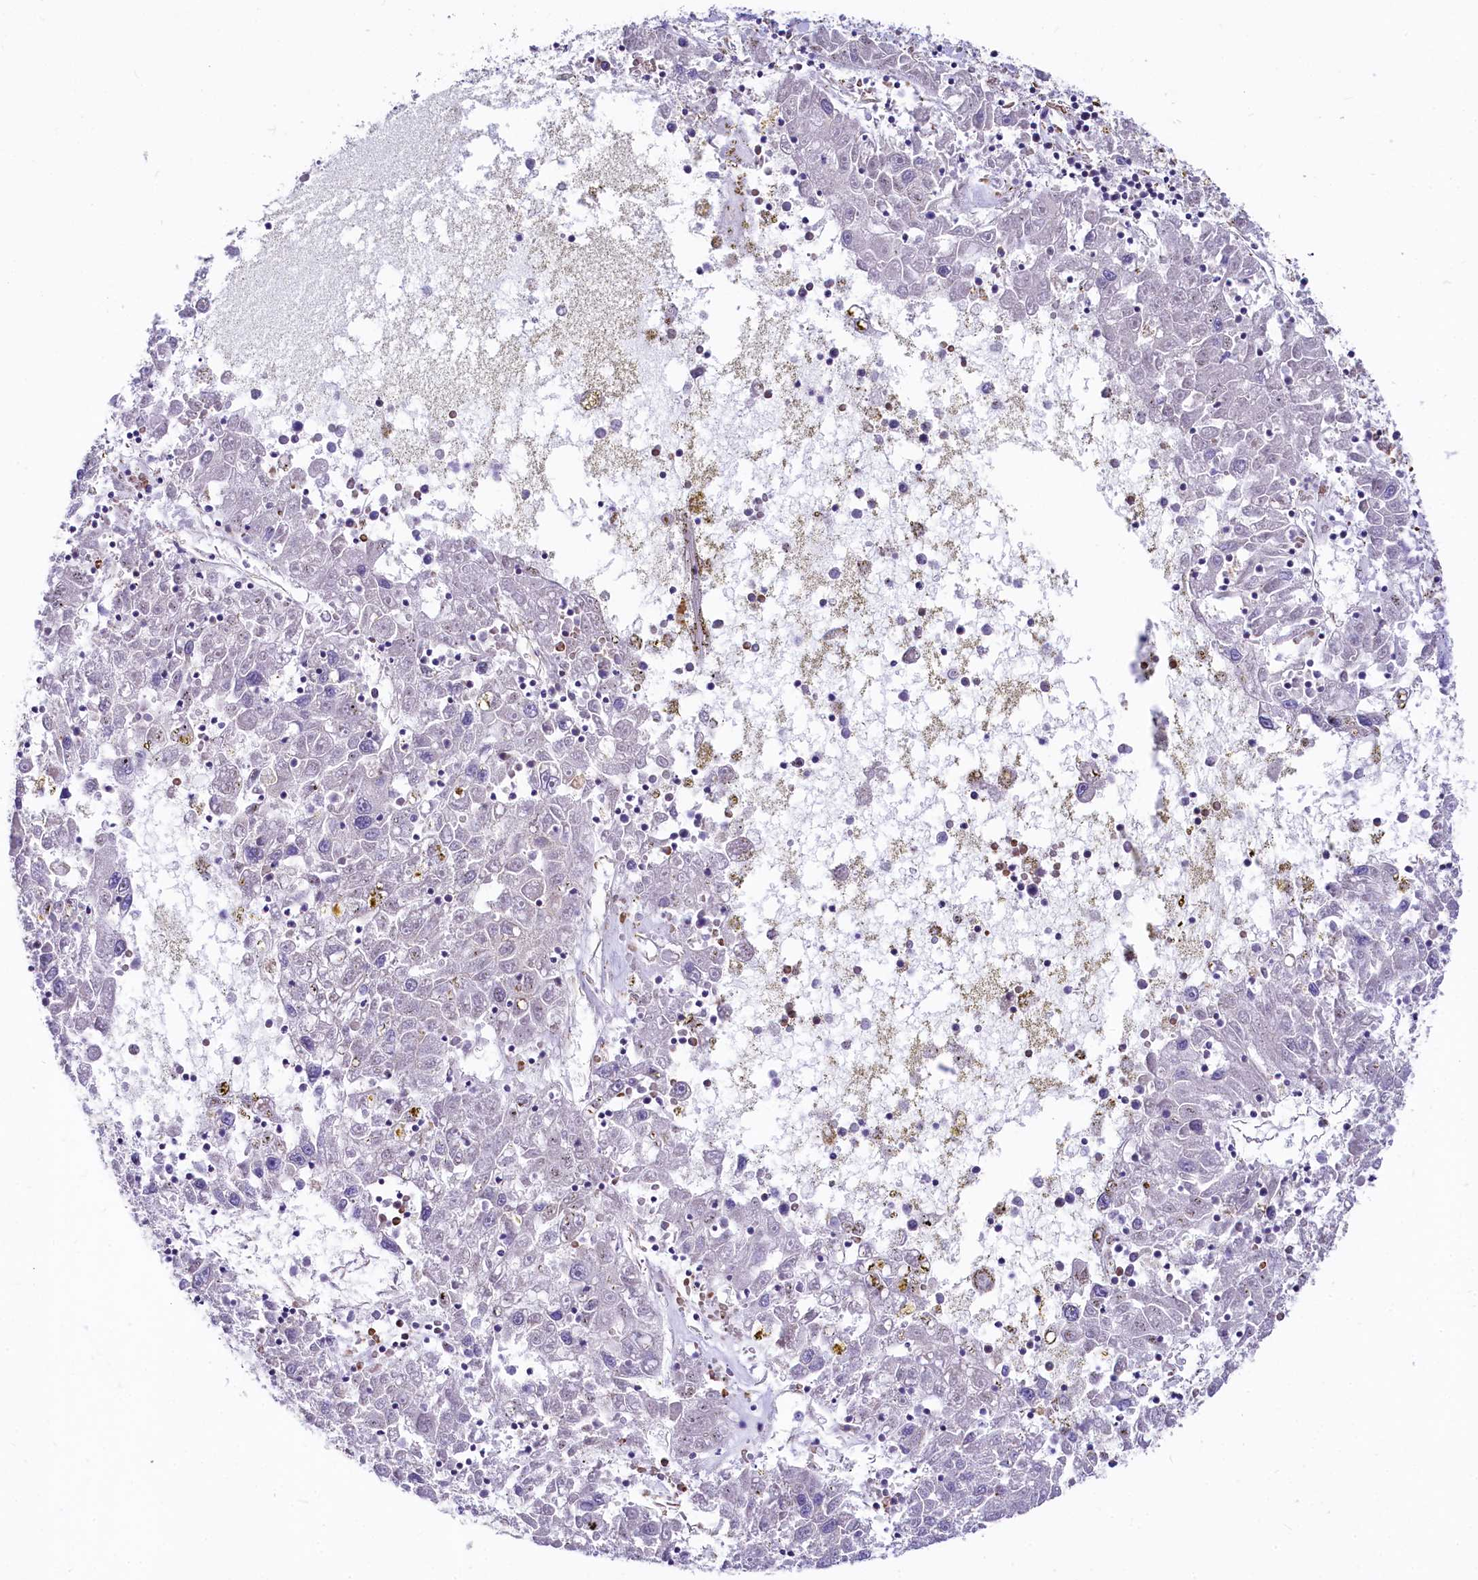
{"staining": {"intensity": "negative", "quantity": "none", "location": "none"}, "tissue": "liver cancer", "cell_type": "Tumor cells", "image_type": "cancer", "snomed": [{"axis": "morphology", "description": "Carcinoma, Hepatocellular, NOS"}, {"axis": "topography", "description": "Liver"}], "caption": "This micrograph is of liver hepatocellular carcinoma stained with IHC to label a protein in brown with the nuclei are counter-stained blue. There is no expression in tumor cells.", "gene": "FCHSD2", "patient": {"sex": "male", "age": 49}}